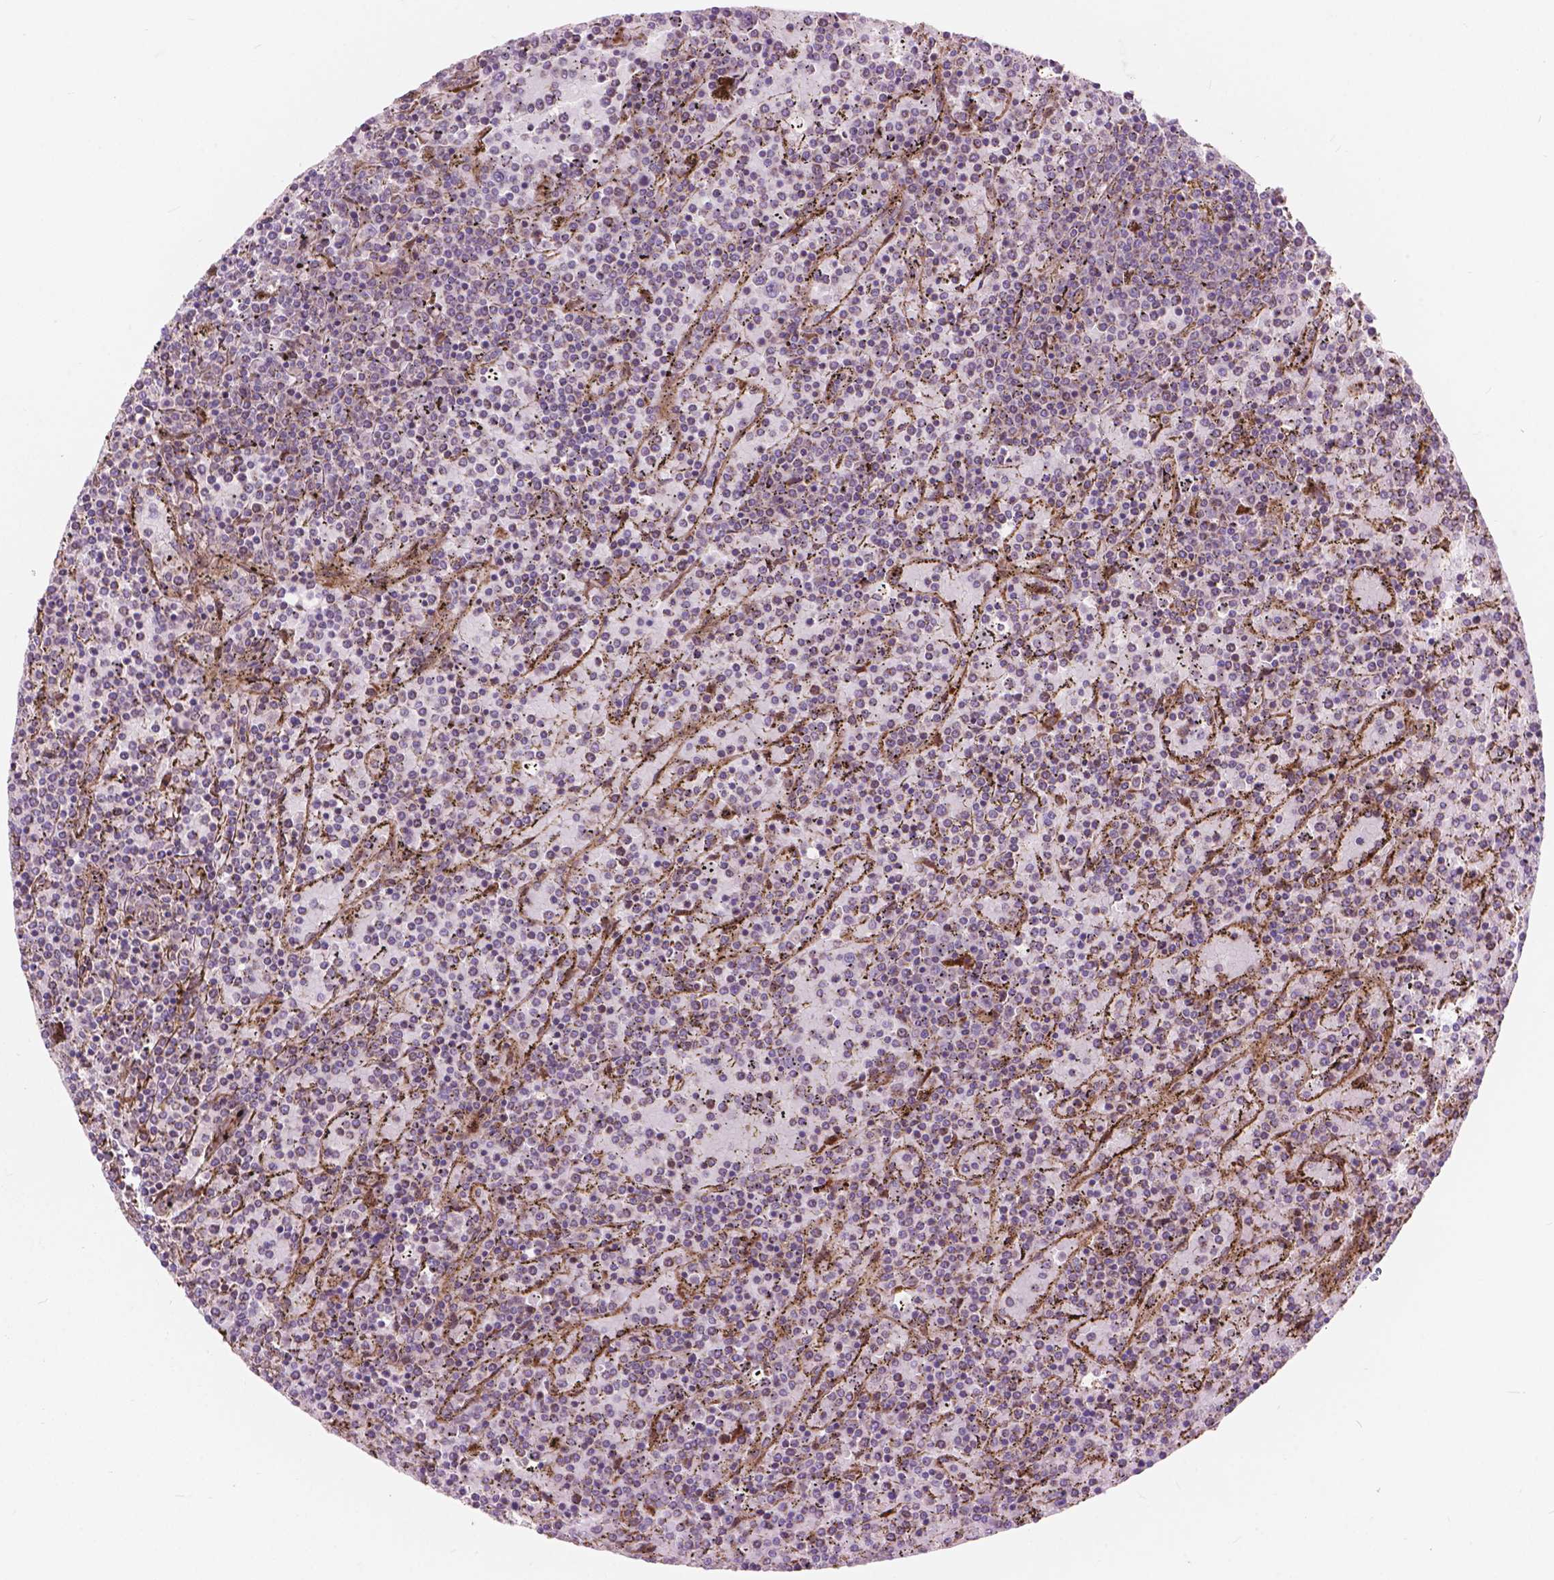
{"staining": {"intensity": "negative", "quantity": "none", "location": "none"}, "tissue": "lymphoma", "cell_type": "Tumor cells", "image_type": "cancer", "snomed": [{"axis": "morphology", "description": "Malignant lymphoma, non-Hodgkin's type, Low grade"}, {"axis": "topography", "description": "Spleen"}], "caption": "Immunohistochemical staining of human low-grade malignant lymphoma, non-Hodgkin's type displays no significant expression in tumor cells.", "gene": "MORN1", "patient": {"sex": "female", "age": 77}}